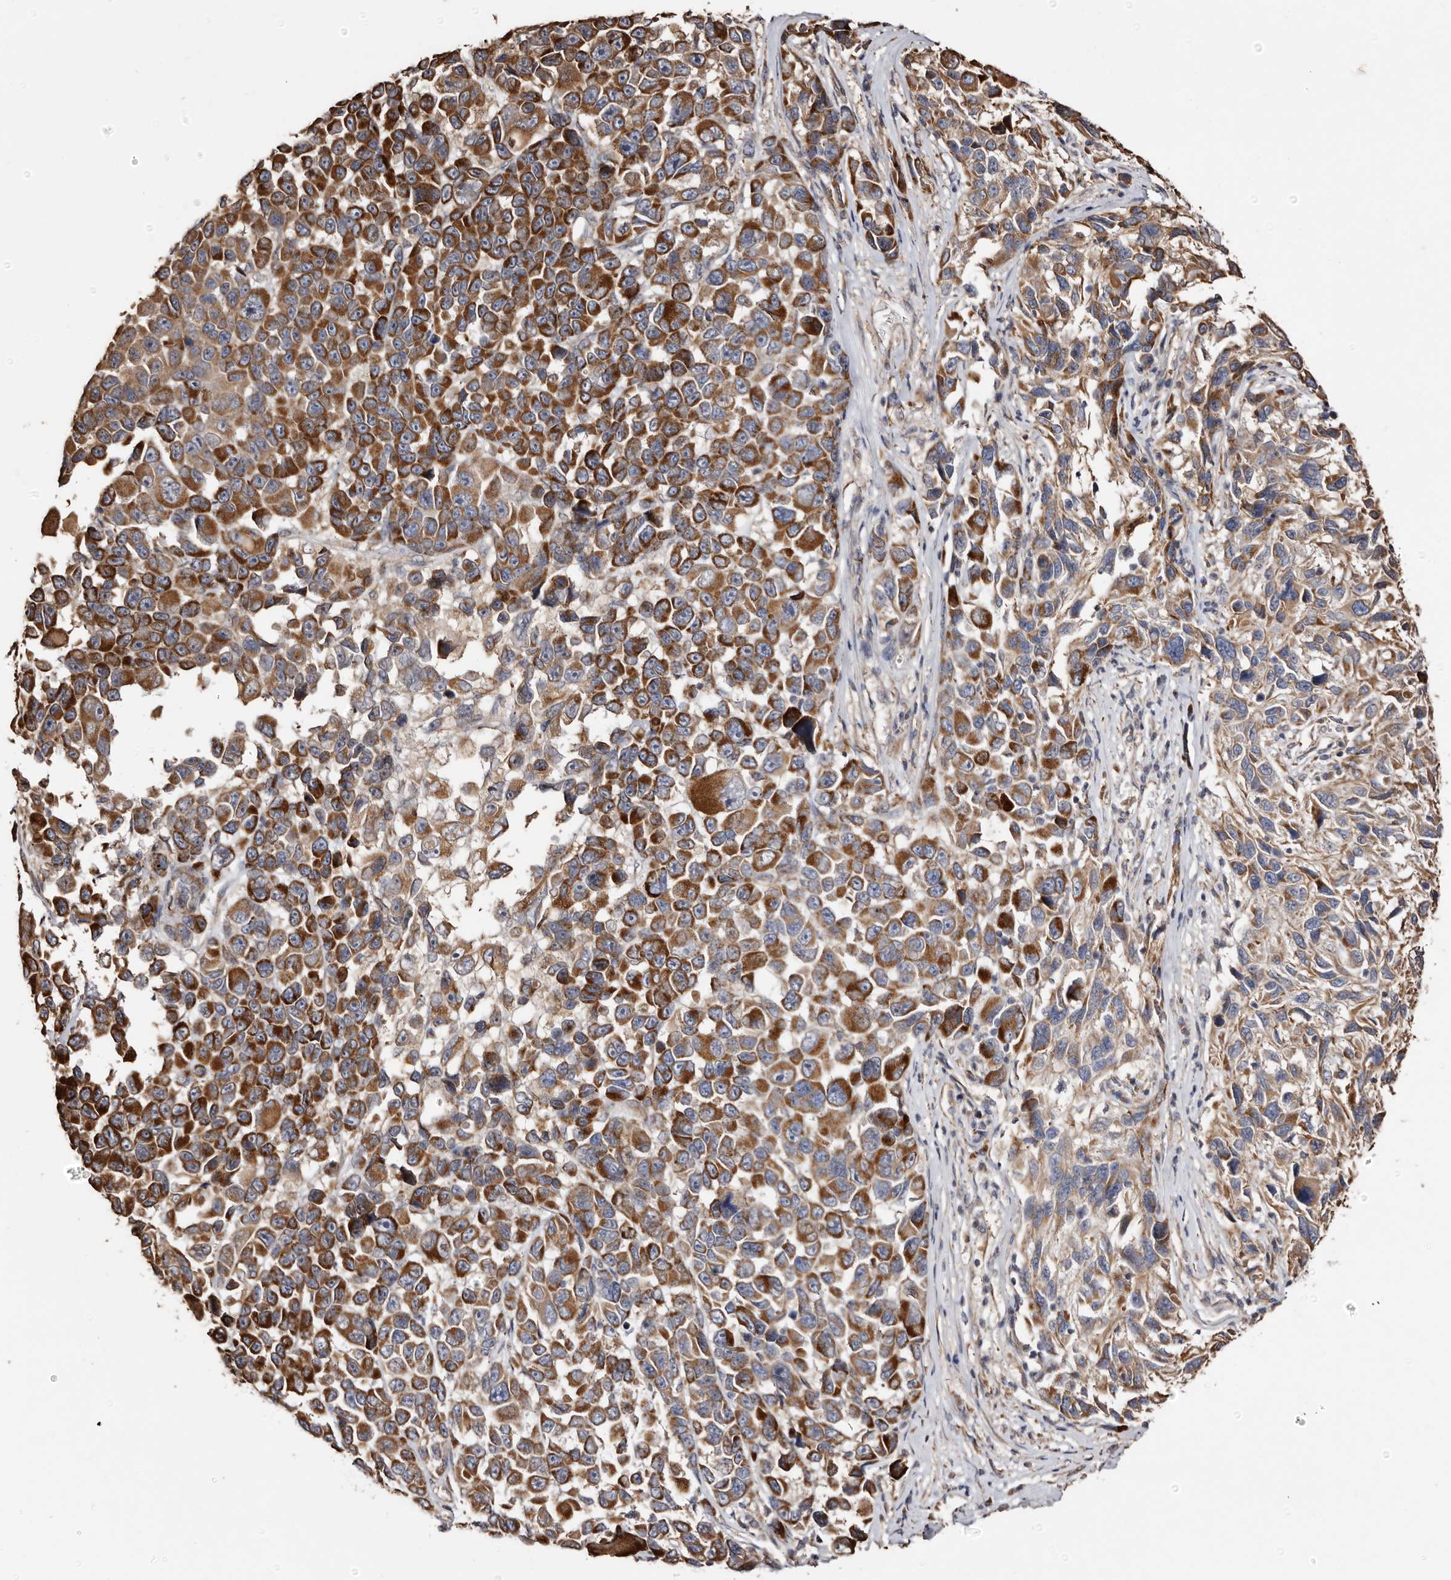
{"staining": {"intensity": "strong", "quantity": ">75%", "location": "cytoplasmic/membranous"}, "tissue": "melanoma", "cell_type": "Tumor cells", "image_type": "cancer", "snomed": [{"axis": "morphology", "description": "Malignant melanoma, NOS"}, {"axis": "topography", "description": "Skin"}], "caption": "Human malignant melanoma stained with a brown dye reveals strong cytoplasmic/membranous positive staining in approximately >75% of tumor cells.", "gene": "MACC1", "patient": {"sex": "male", "age": 53}}